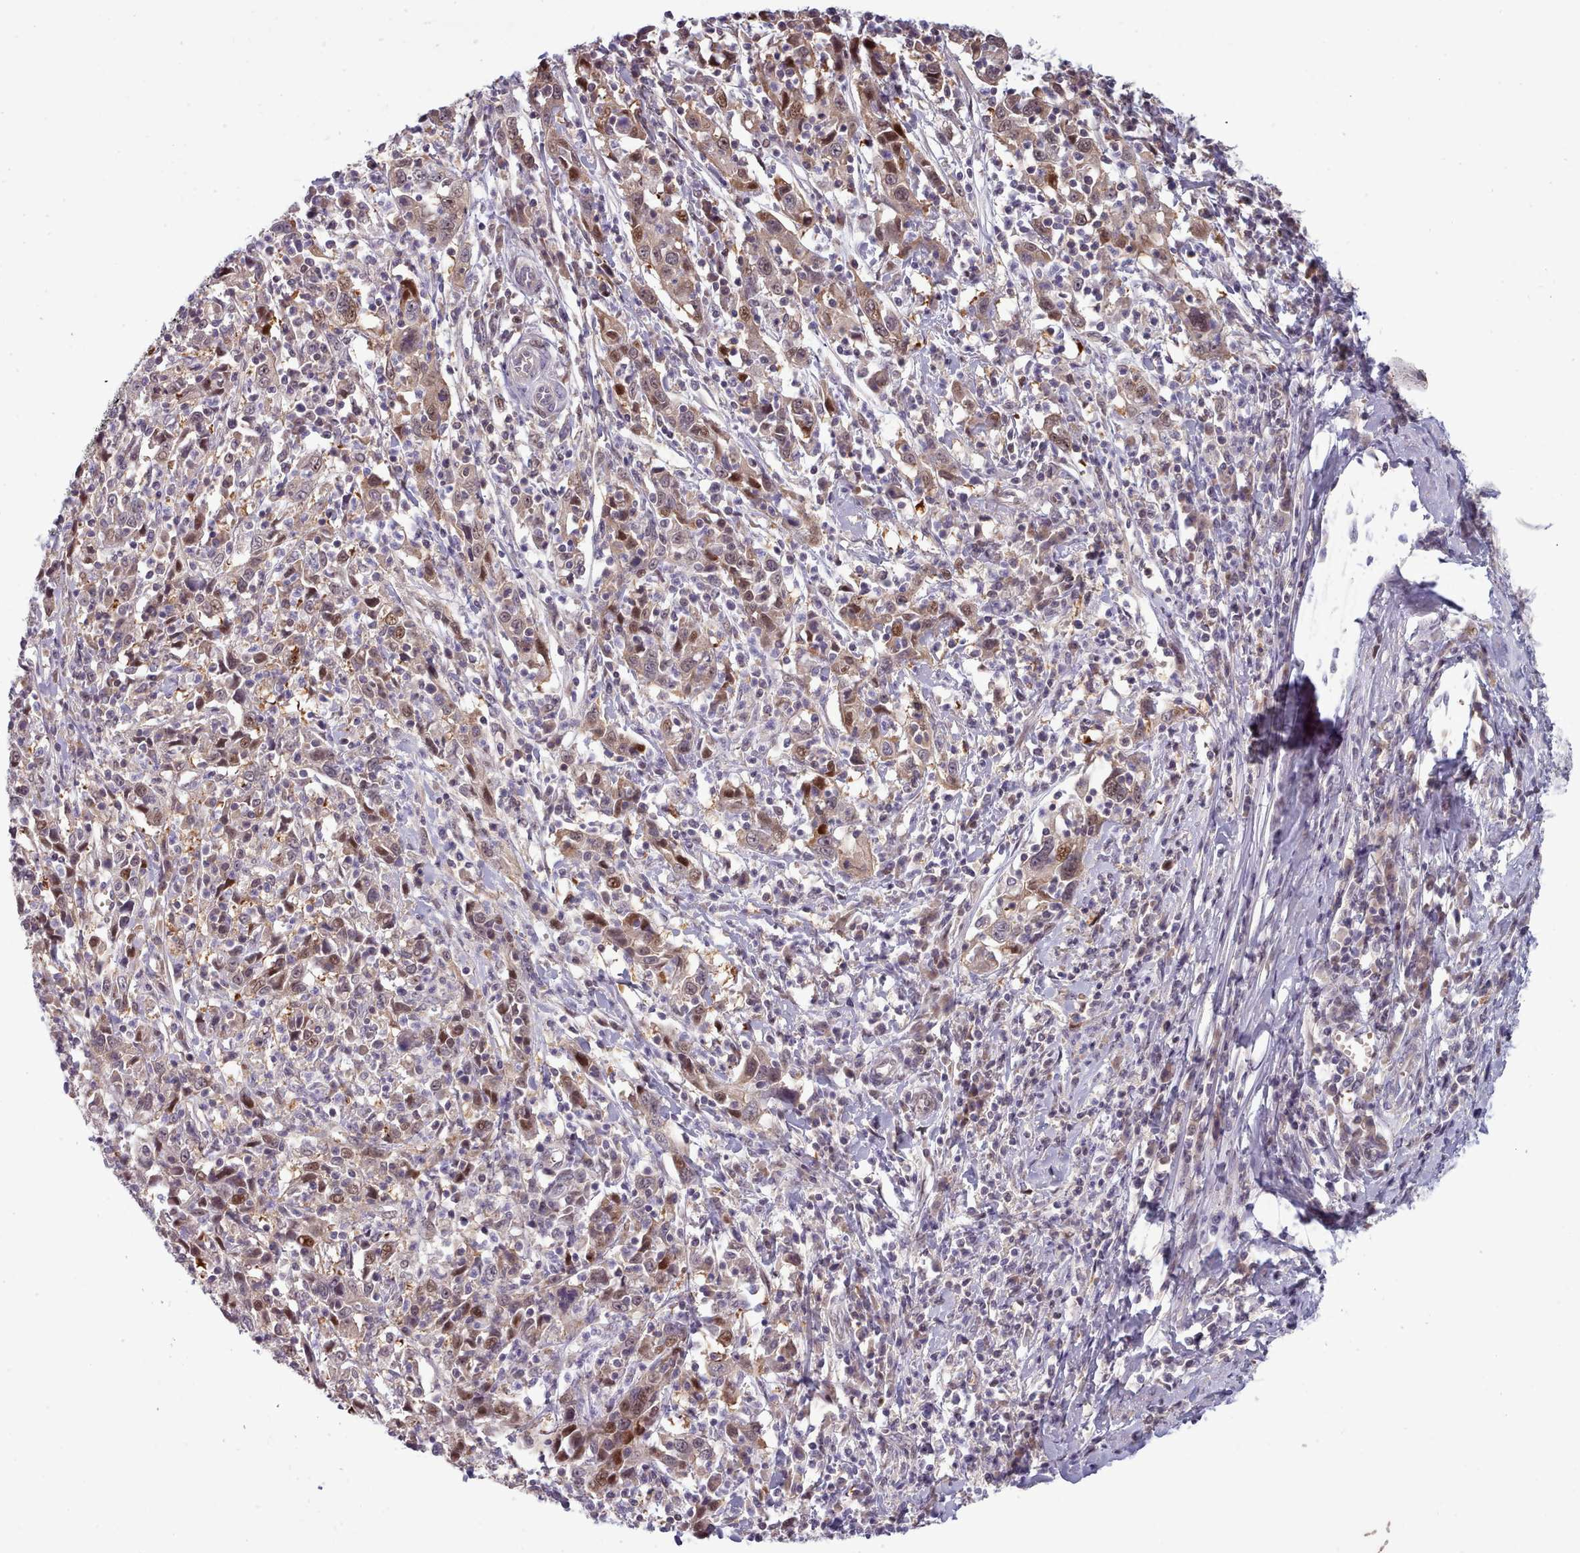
{"staining": {"intensity": "weak", "quantity": ">75%", "location": "cytoplasmic/membranous,nuclear"}, "tissue": "cervical cancer", "cell_type": "Tumor cells", "image_type": "cancer", "snomed": [{"axis": "morphology", "description": "Squamous cell carcinoma, NOS"}, {"axis": "topography", "description": "Cervix"}], "caption": "This image shows cervical cancer stained with IHC to label a protein in brown. The cytoplasmic/membranous and nuclear of tumor cells show weak positivity for the protein. Nuclei are counter-stained blue.", "gene": "CLNS1A", "patient": {"sex": "female", "age": 46}}